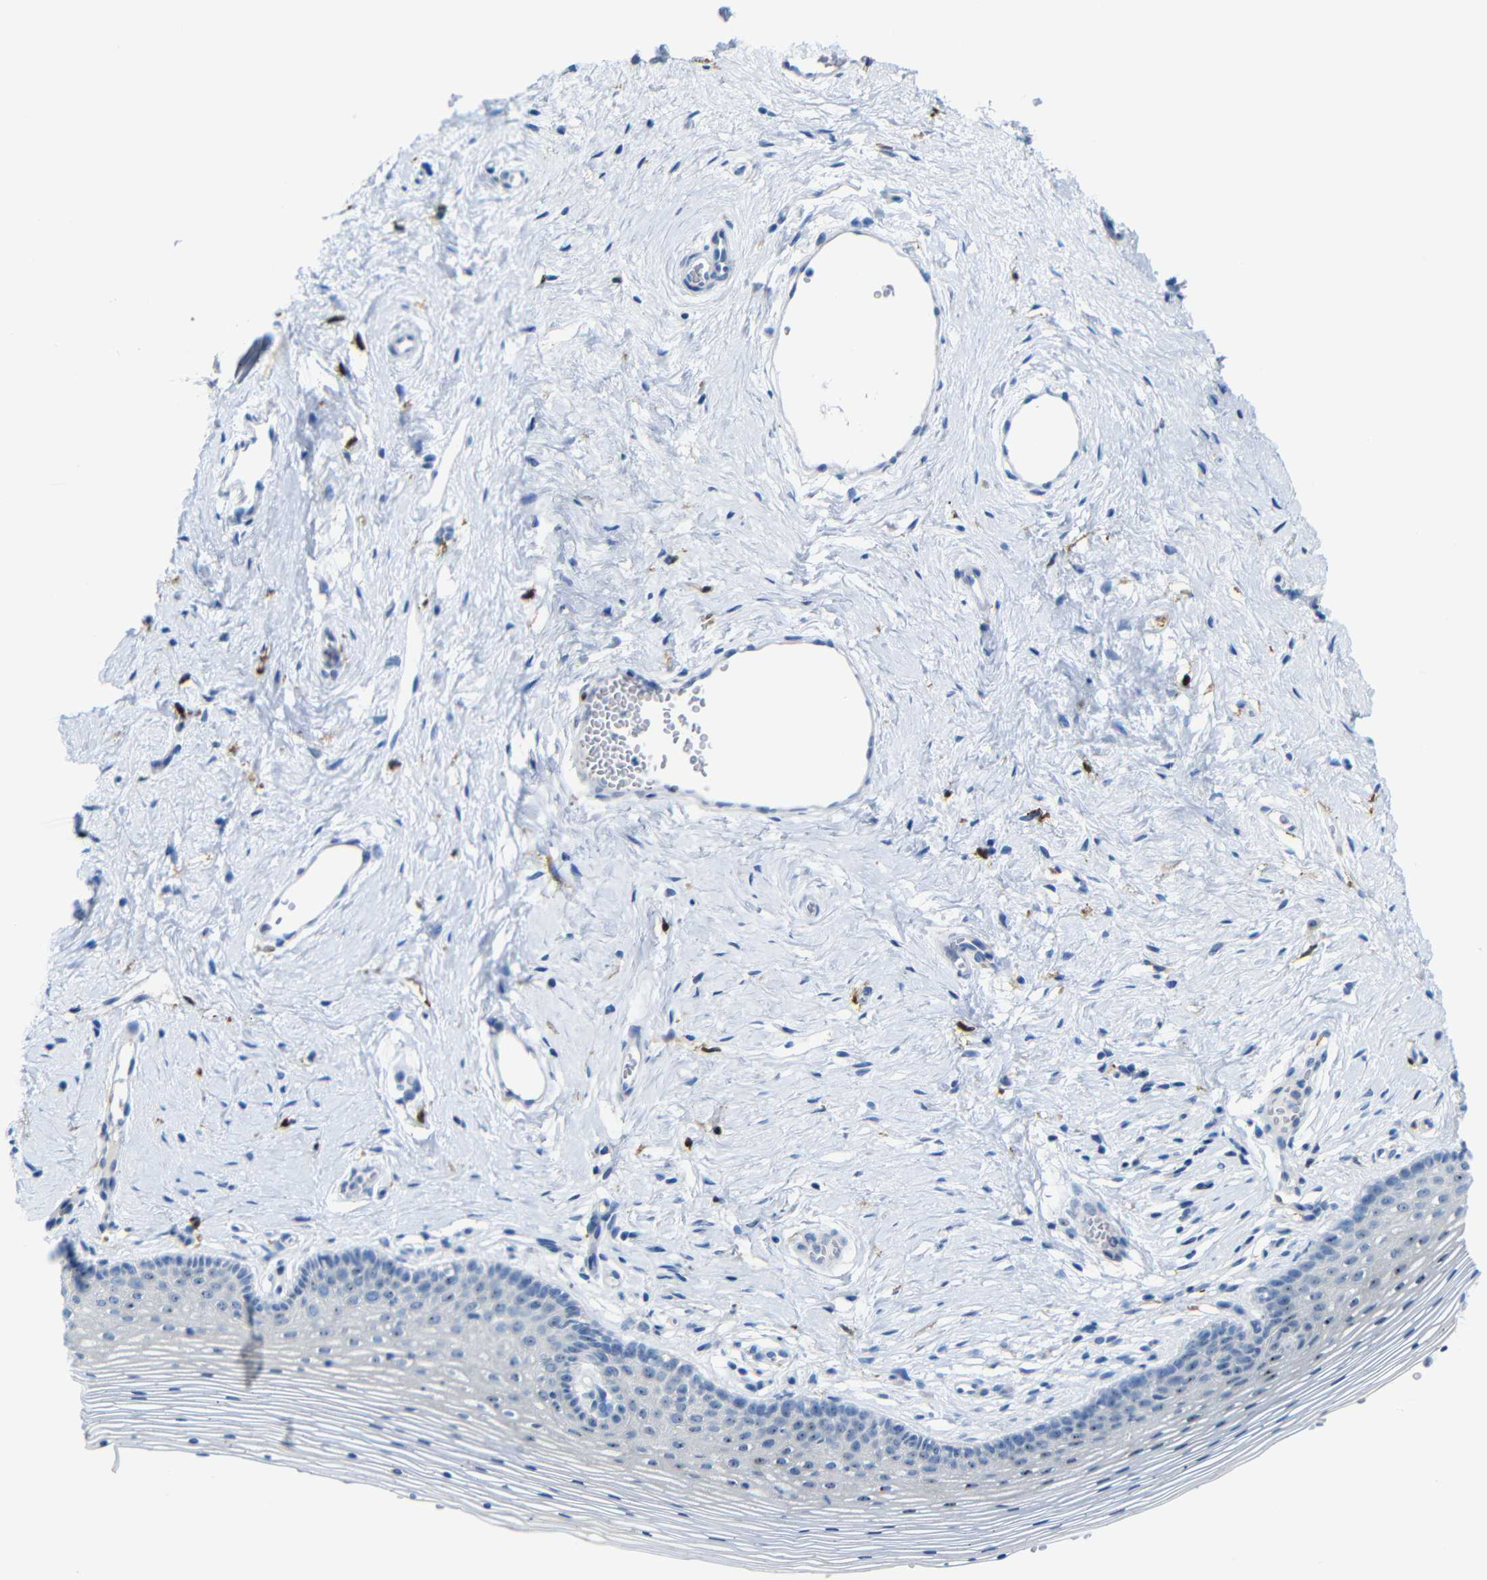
{"staining": {"intensity": "moderate", "quantity": "25%-75%", "location": "nuclear"}, "tissue": "vagina", "cell_type": "Squamous epithelial cells", "image_type": "normal", "snomed": [{"axis": "morphology", "description": "Normal tissue, NOS"}, {"axis": "topography", "description": "Vagina"}], "caption": "Moderate nuclear protein positivity is present in approximately 25%-75% of squamous epithelial cells in vagina.", "gene": "C1orf210", "patient": {"sex": "female", "age": 32}}